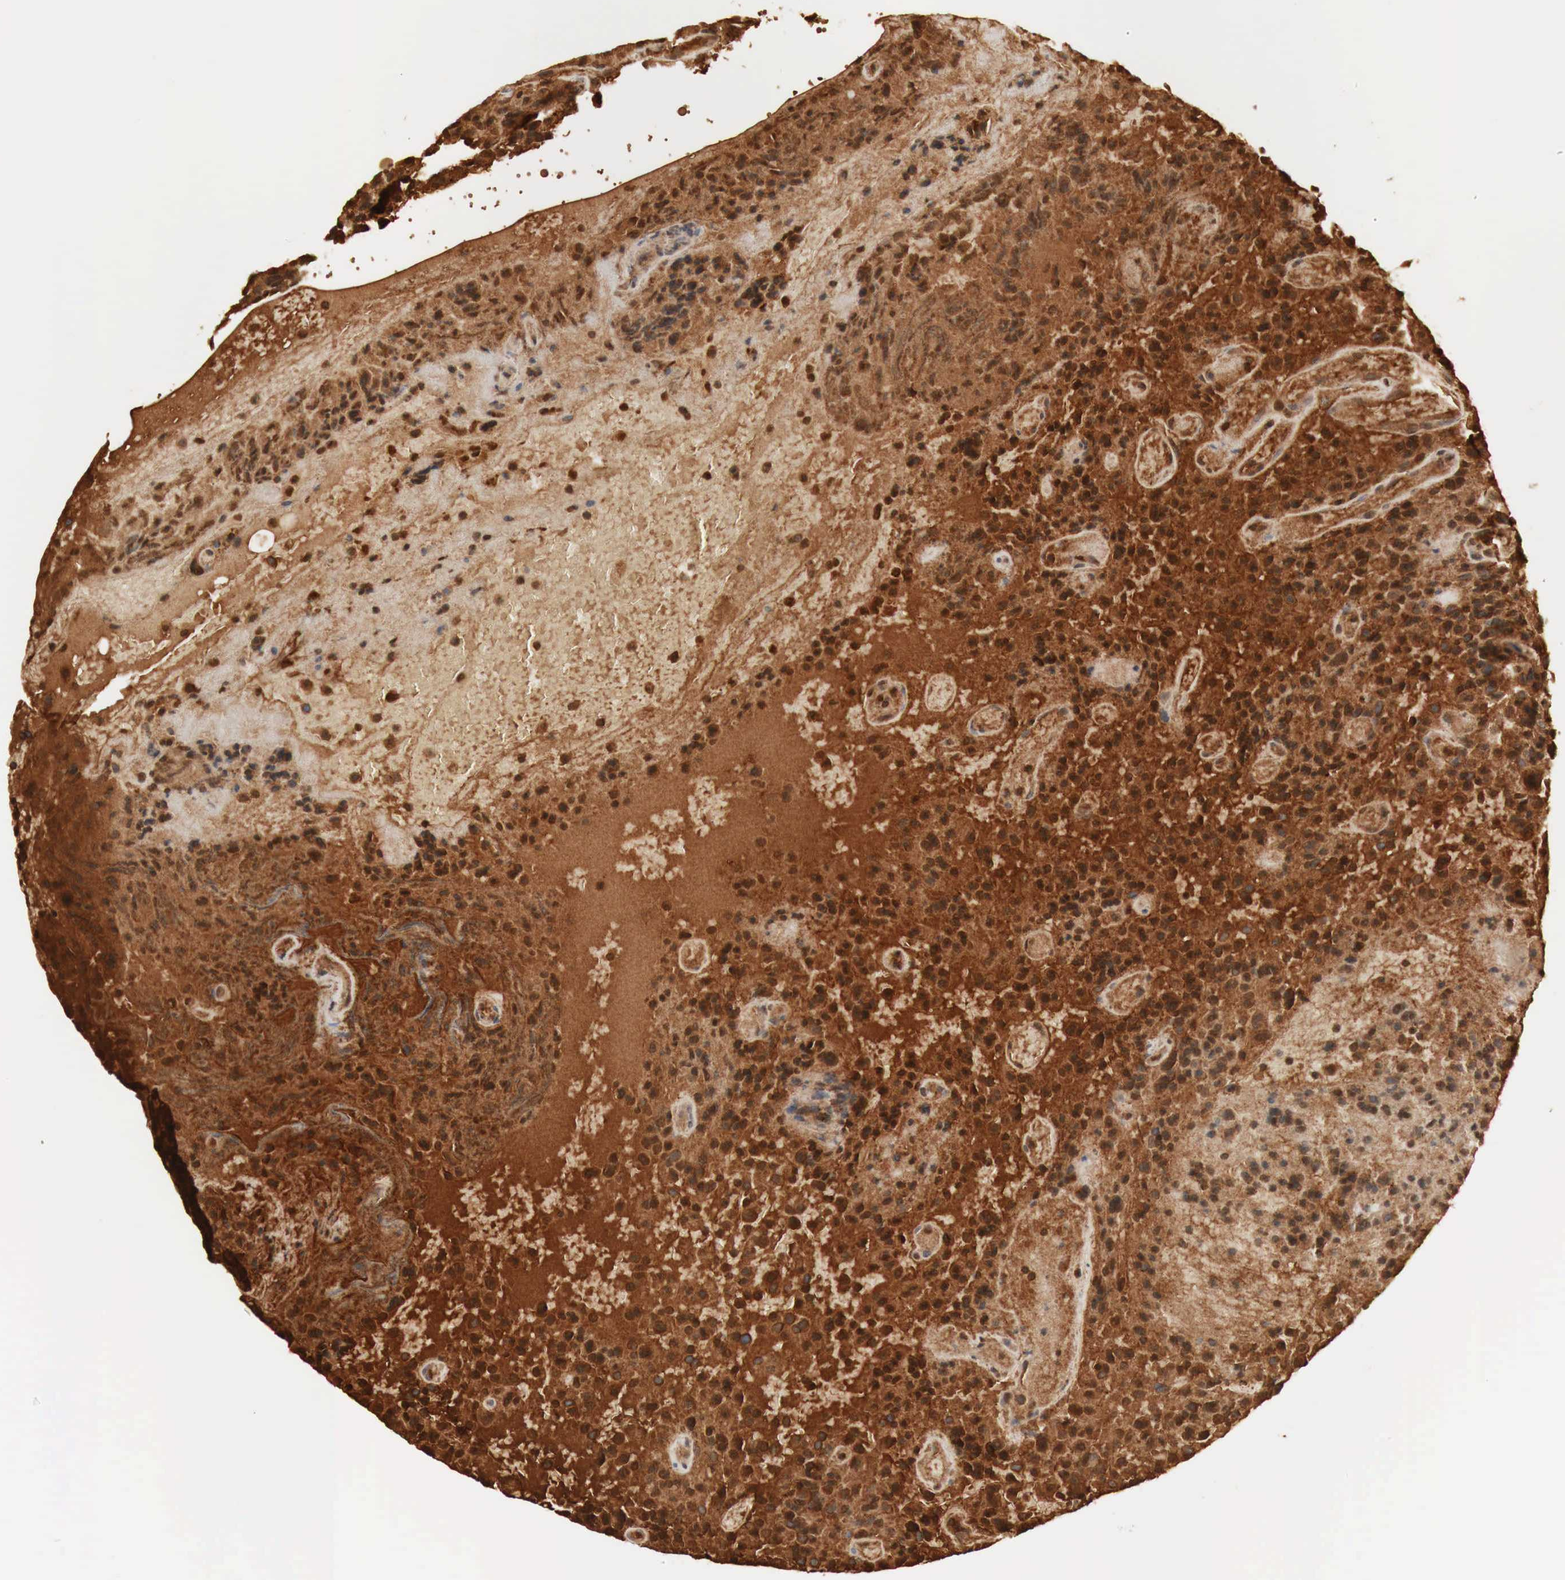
{"staining": {"intensity": "strong", "quantity": ">75%", "location": "cytoplasmic/membranous"}, "tissue": "glioma", "cell_type": "Tumor cells", "image_type": "cancer", "snomed": [{"axis": "morphology", "description": "Glioma, malignant, High grade"}, {"axis": "topography", "description": "Brain"}], "caption": "Brown immunohistochemical staining in human glioma demonstrates strong cytoplasmic/membranous expression in about >75% of tumor cells.", "gene": "IGLC3", "patient": {"sex": "female", "age": 13}}